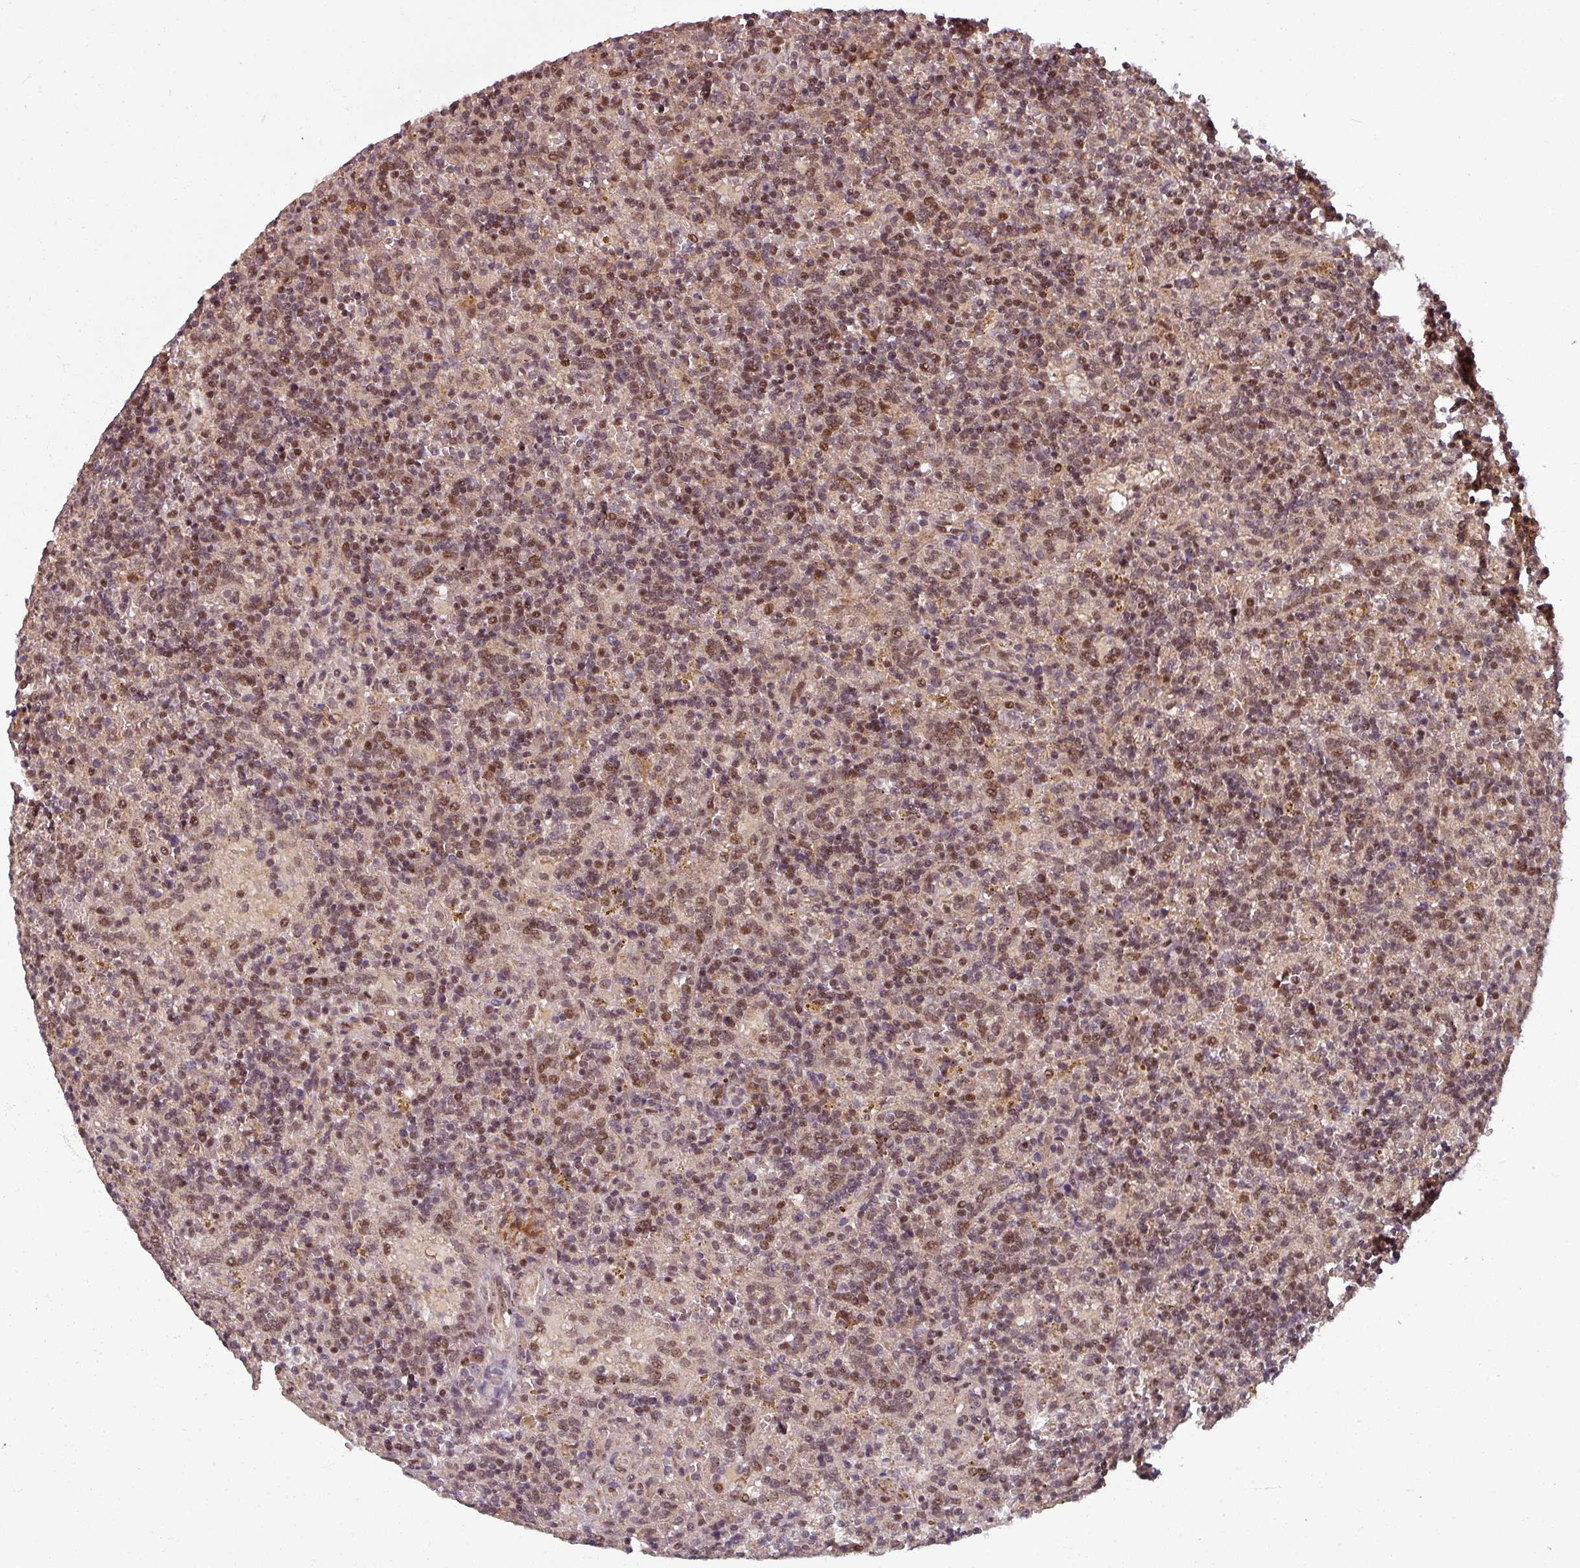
{"staining": {"intensity": "moderate", "quantity": ">75%", "location": "nuclear"}, "tissue": "lymphoma", "cell_type": "Tumor cells", "image_type": "cancer", "snomed": [{"axis": "morphology", "description": "Malignant lymphoma, non-Hodgkin's type, Low grade"}, {"axis": "topography", "description": "Spleen"}], "caption": "Protein staining of low-grade malignant lymphoma, non-Hodgkin's type tissue shows moderate nuclear expression in about >75% of tumor cells. (Stains: DAB in brown, nuclei in blue, Microscopy: brightfield microscopy at high magnification).", "gene": "SWI5", "patient": {"sex": "male", "age": 67}}